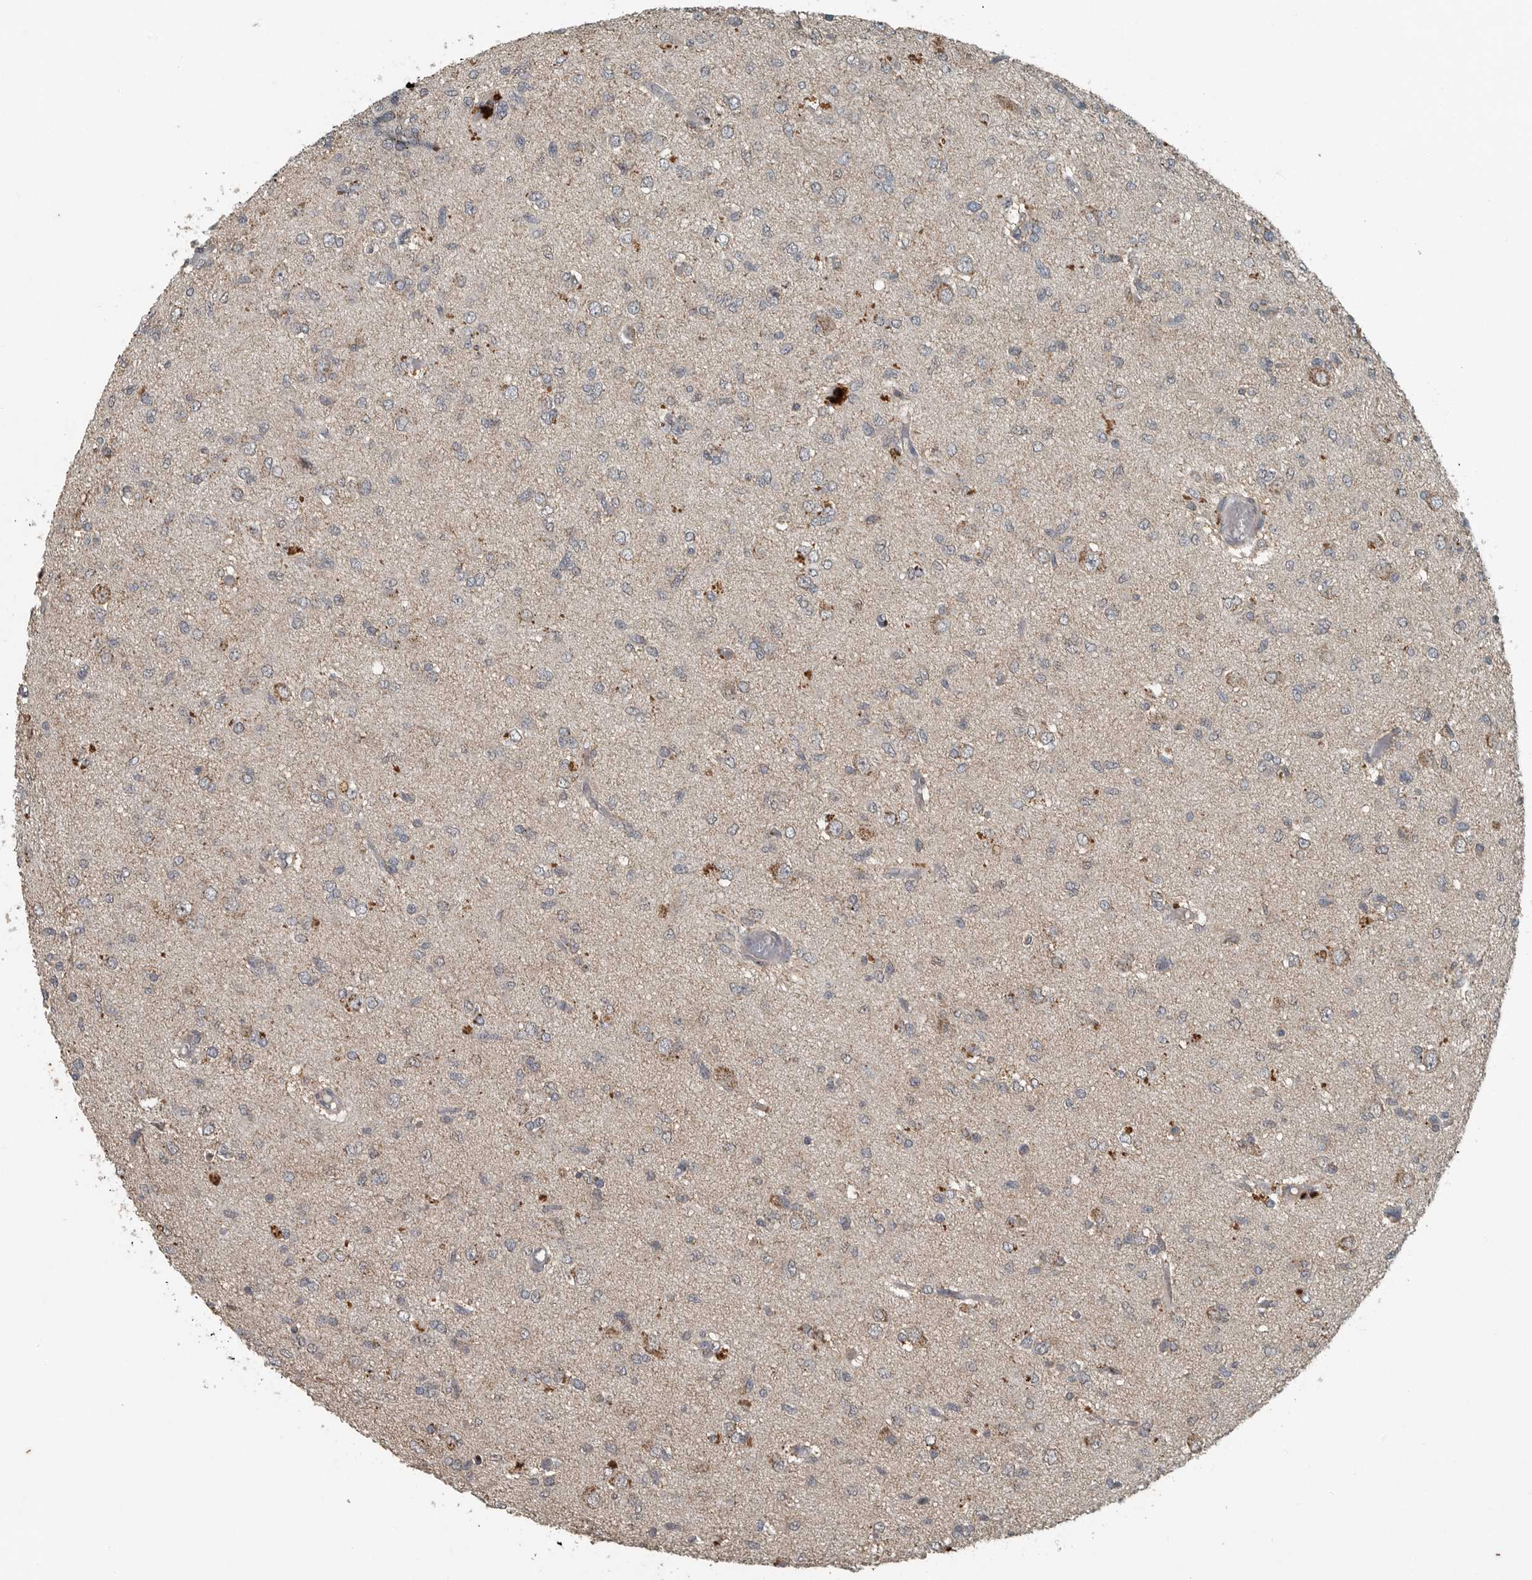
{"staining": {"intensity": "negative", "quantity": "none", "location": "none"}, "tissue": "glioma", "cell_type": "Tumor cells", "image_type": "cancer", "snomed": [{"axis": "morphology", "description": "Glioma, malignant, High grade"}, {"axis": "topography", "description": "Brain"}], "caption": "Immunohistochemistry of human glioma reveals no positivity in tumor cells.", "gene": "IL6ST", "patient": {"sex": "female", "age": 59}}